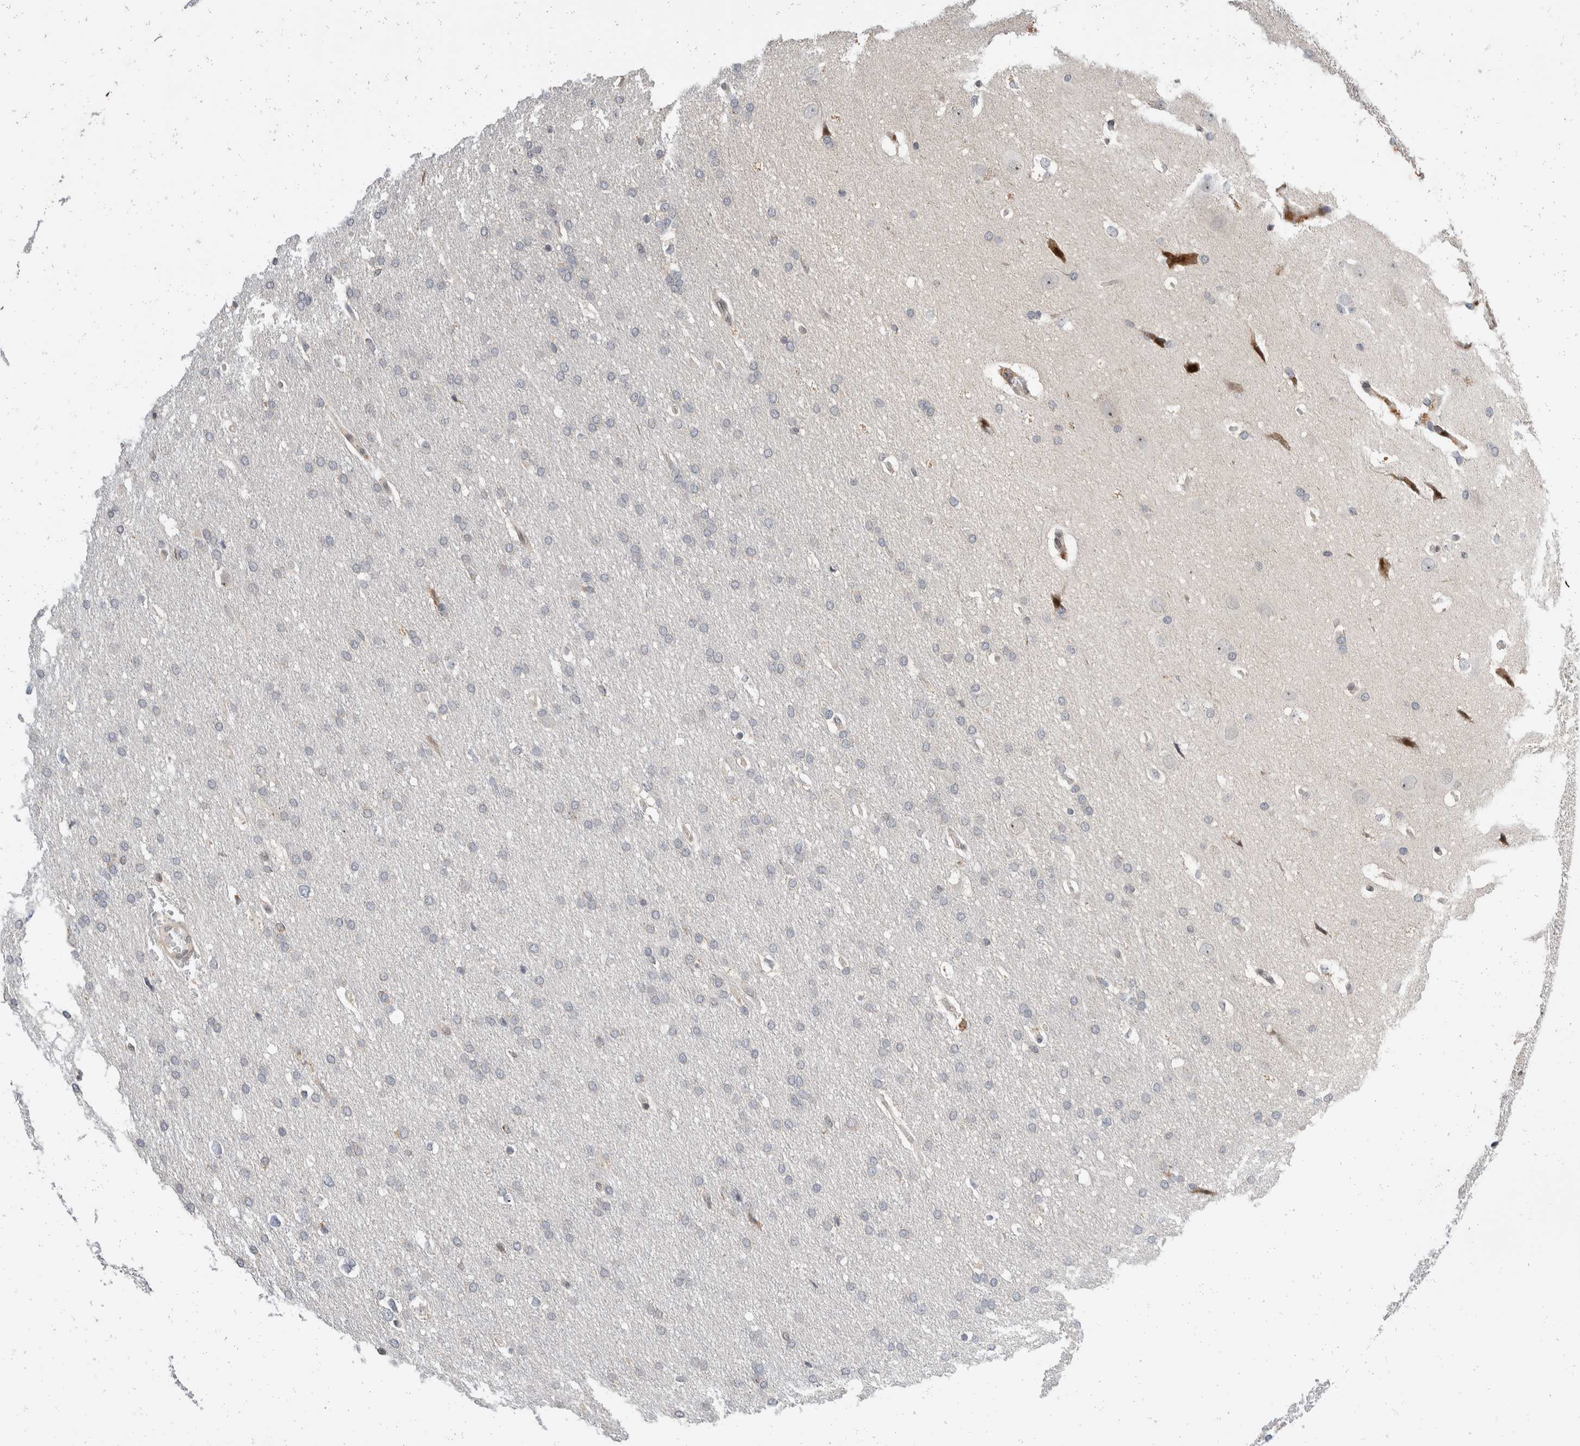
{"staining": {"intensity": "negative", "quantity": "none", "location": "none"}, "tissue": "glioma", "cell_type": "Tumor cells", "image_type": "cancer", "snomed": [{"axis": "morphology", "description": "Glioma, malignant, Low grade"}, {"axis": "topography", "description": "Brain"}], "caption": "Immunohistochemical staining of human low-grade glioma (malignant) exhibits no significant positivity in tumor cells.", "gene": "ZNF703", "patient": {"sex": "female", "age": 37}}